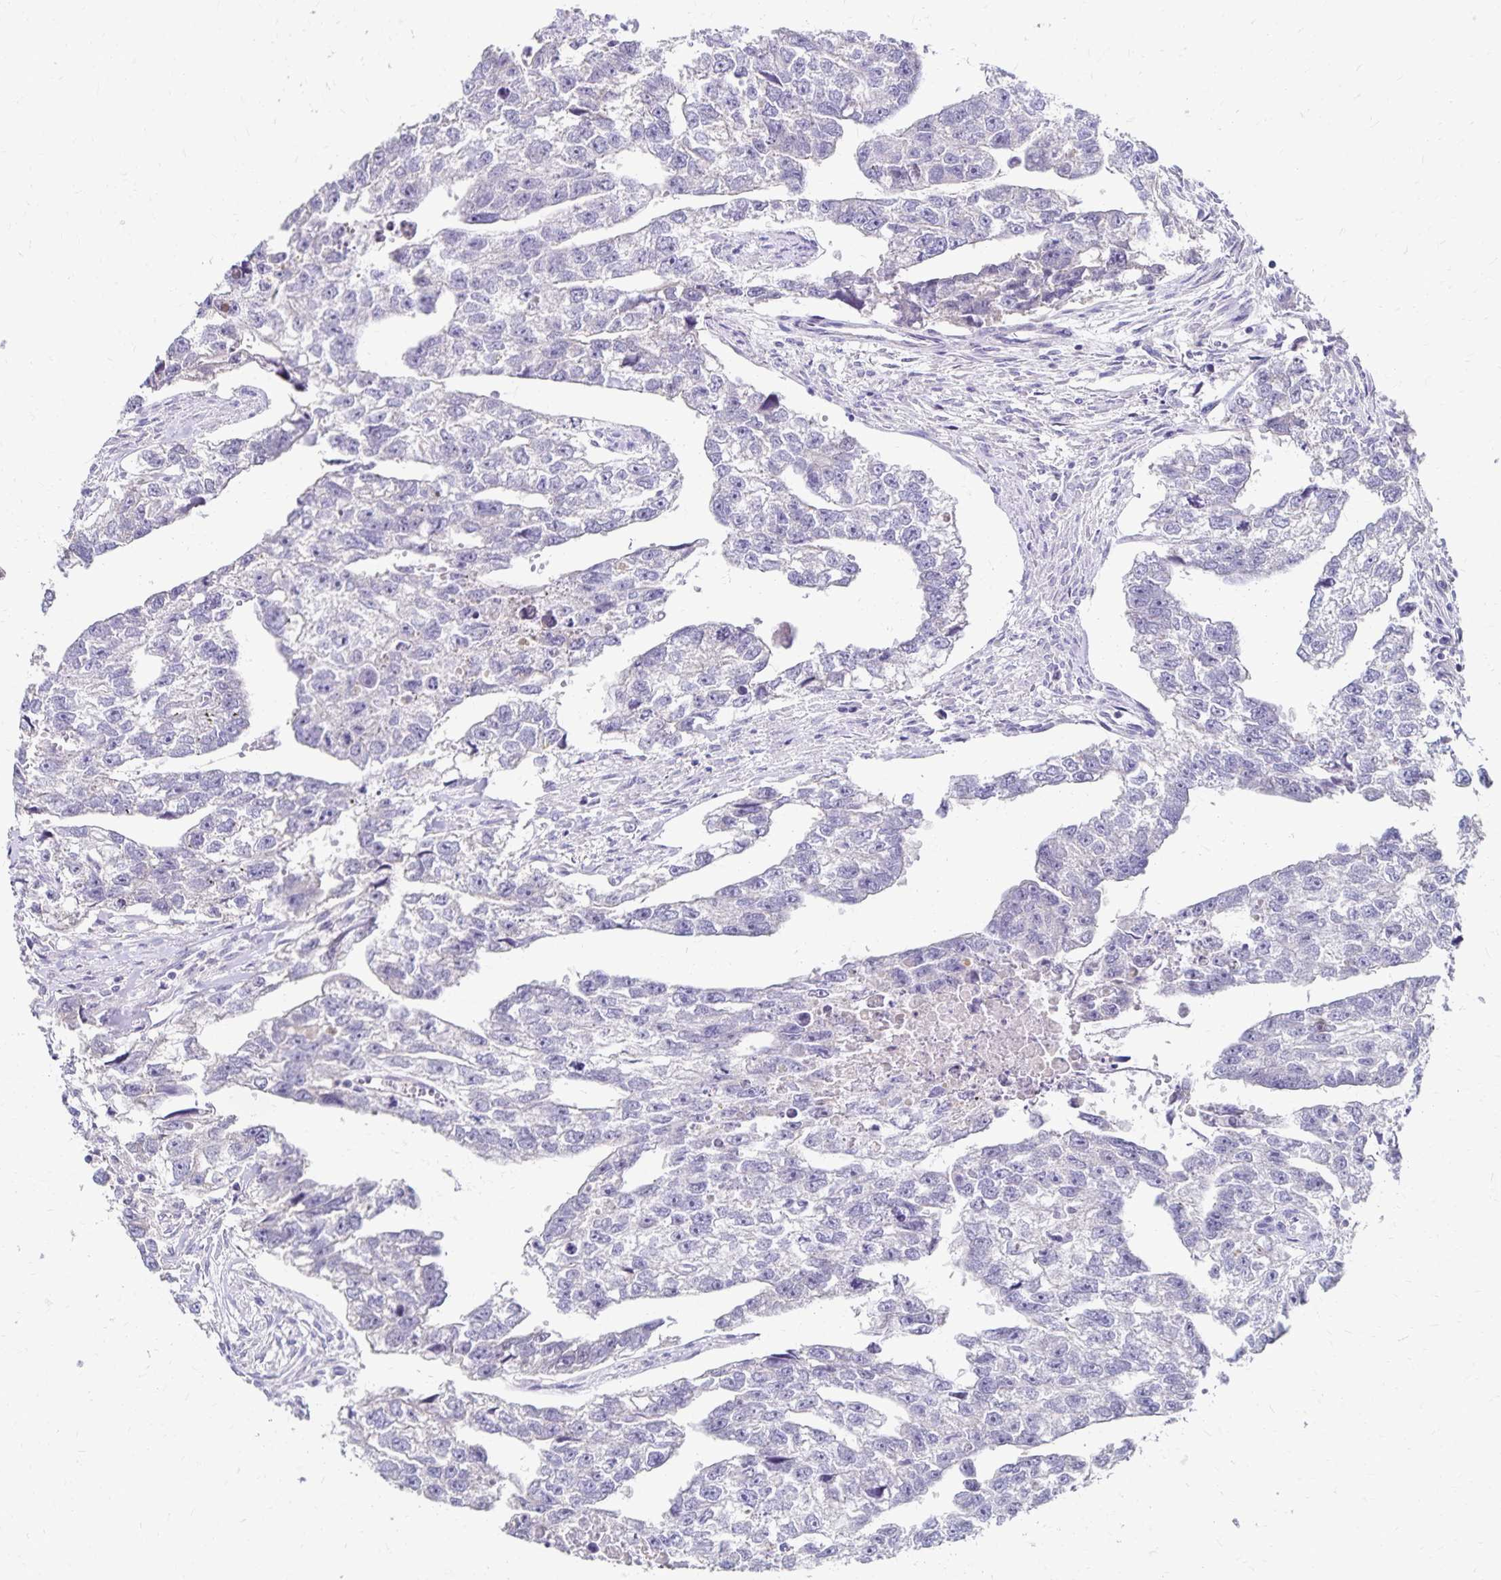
{"staining": {"intensity": "negative", "quantity": "none", "location": "none"}, "tissue": "testis cancer", "cell_type": "Tumor cells", "image_type": "cancer", "snomed": [{"axis": "morphology", "description": "Carcinoma, Embryonal, NOS"}, {"axis": "morphology", "description": "Teratoma, malignant, NOS"}, {"axis": "topography", "description": "Testis"}], "caption": "Immunohistochemical staining of human testis embryonal carcinoma reveals no significant staining in tumor cells.", "gene": "PAX5", "patient": {"sex": "male", "age": 44}}